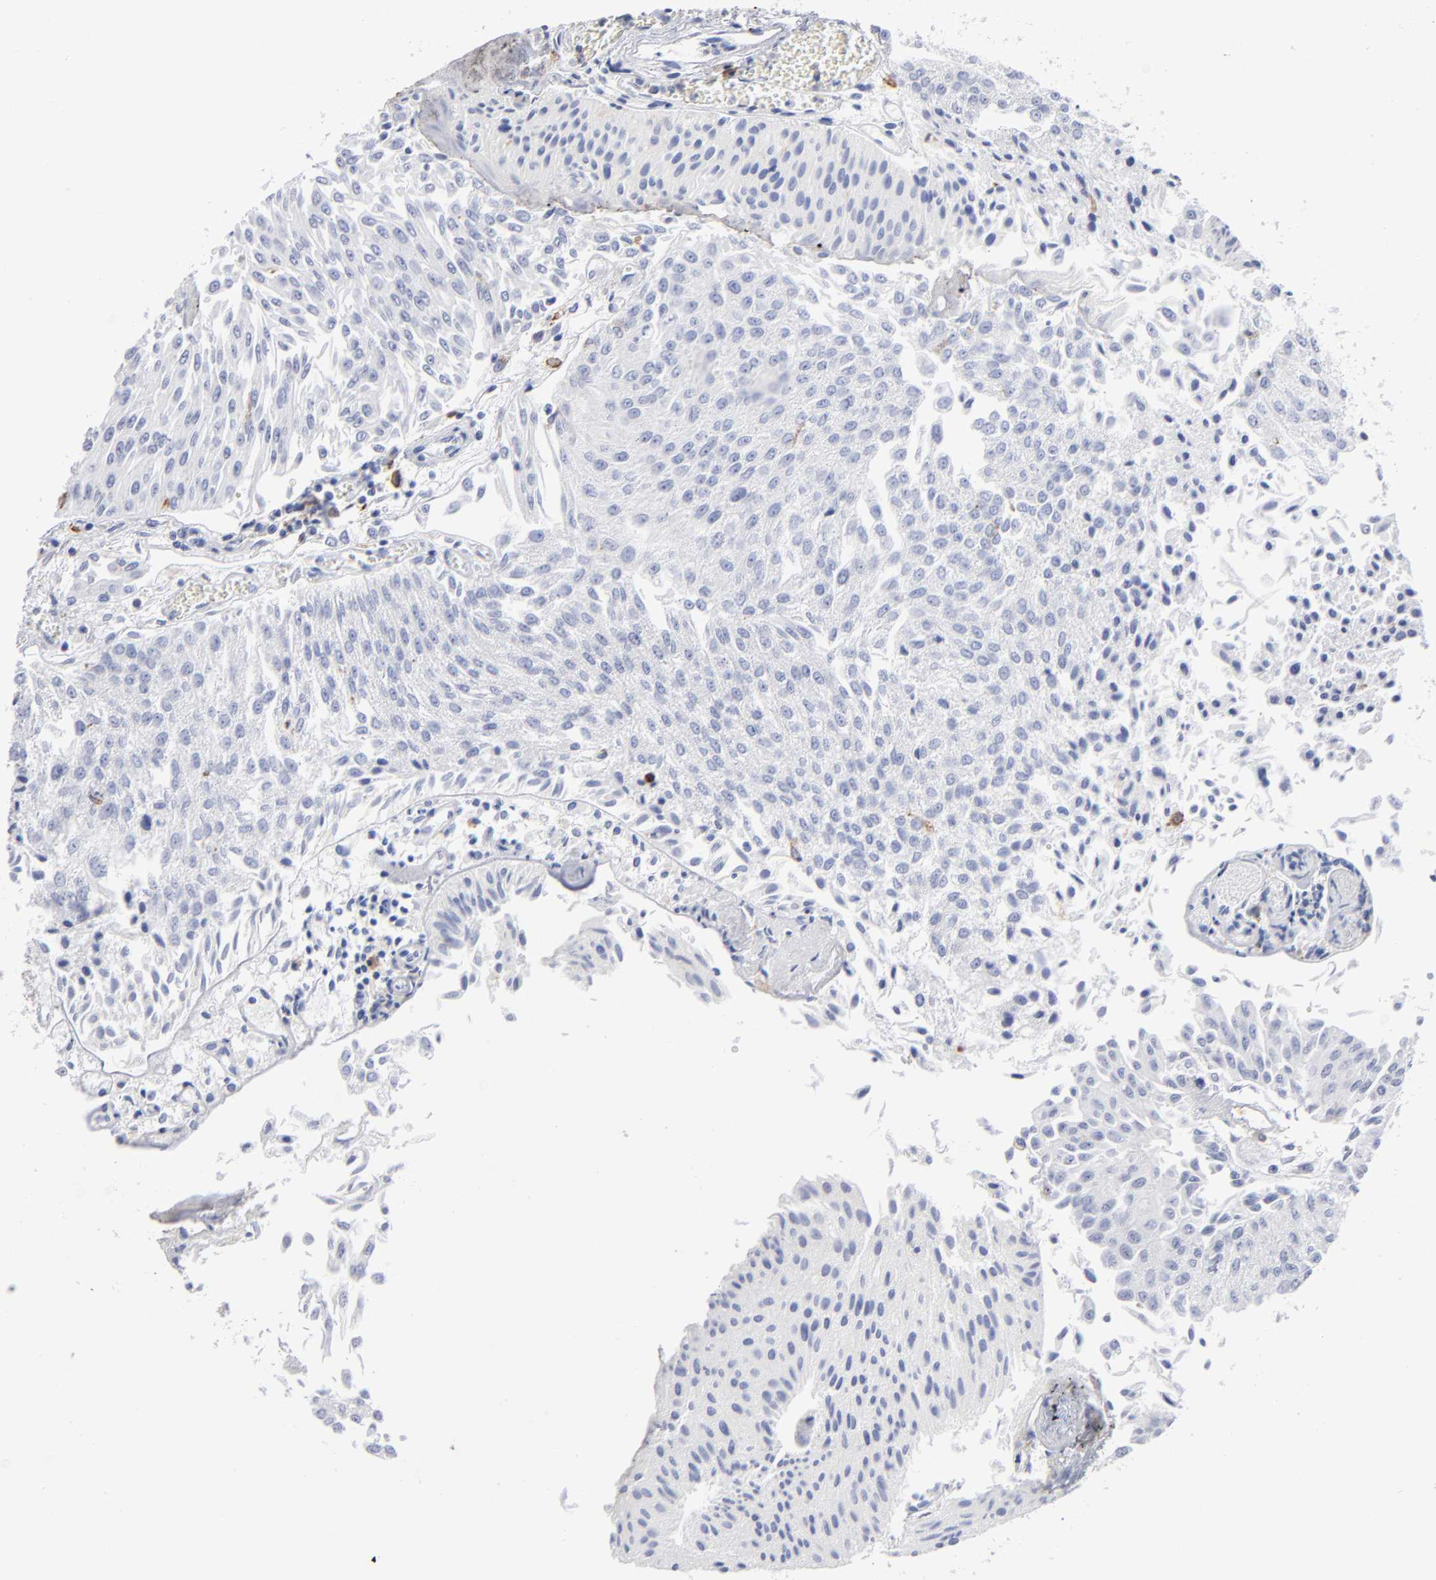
{"staining": {"intensity": "negative", "quantity": "none", "location": "none"}, "tissue": "urothelial cancer", "cell_type": "Tumor cells", "image_type": "cancer", "snomed": [{"axis": "morphology", "description": "Urothelial carcinoma, Low grade"}, {"axis": "topography", "description": "Urinary bladder"}], "caption": "The IHC image has no significant staining in tumor cells of urothelial cancer tissue.", "gene": "LAT2", "patient": {"sex": "male", "age": 86}}